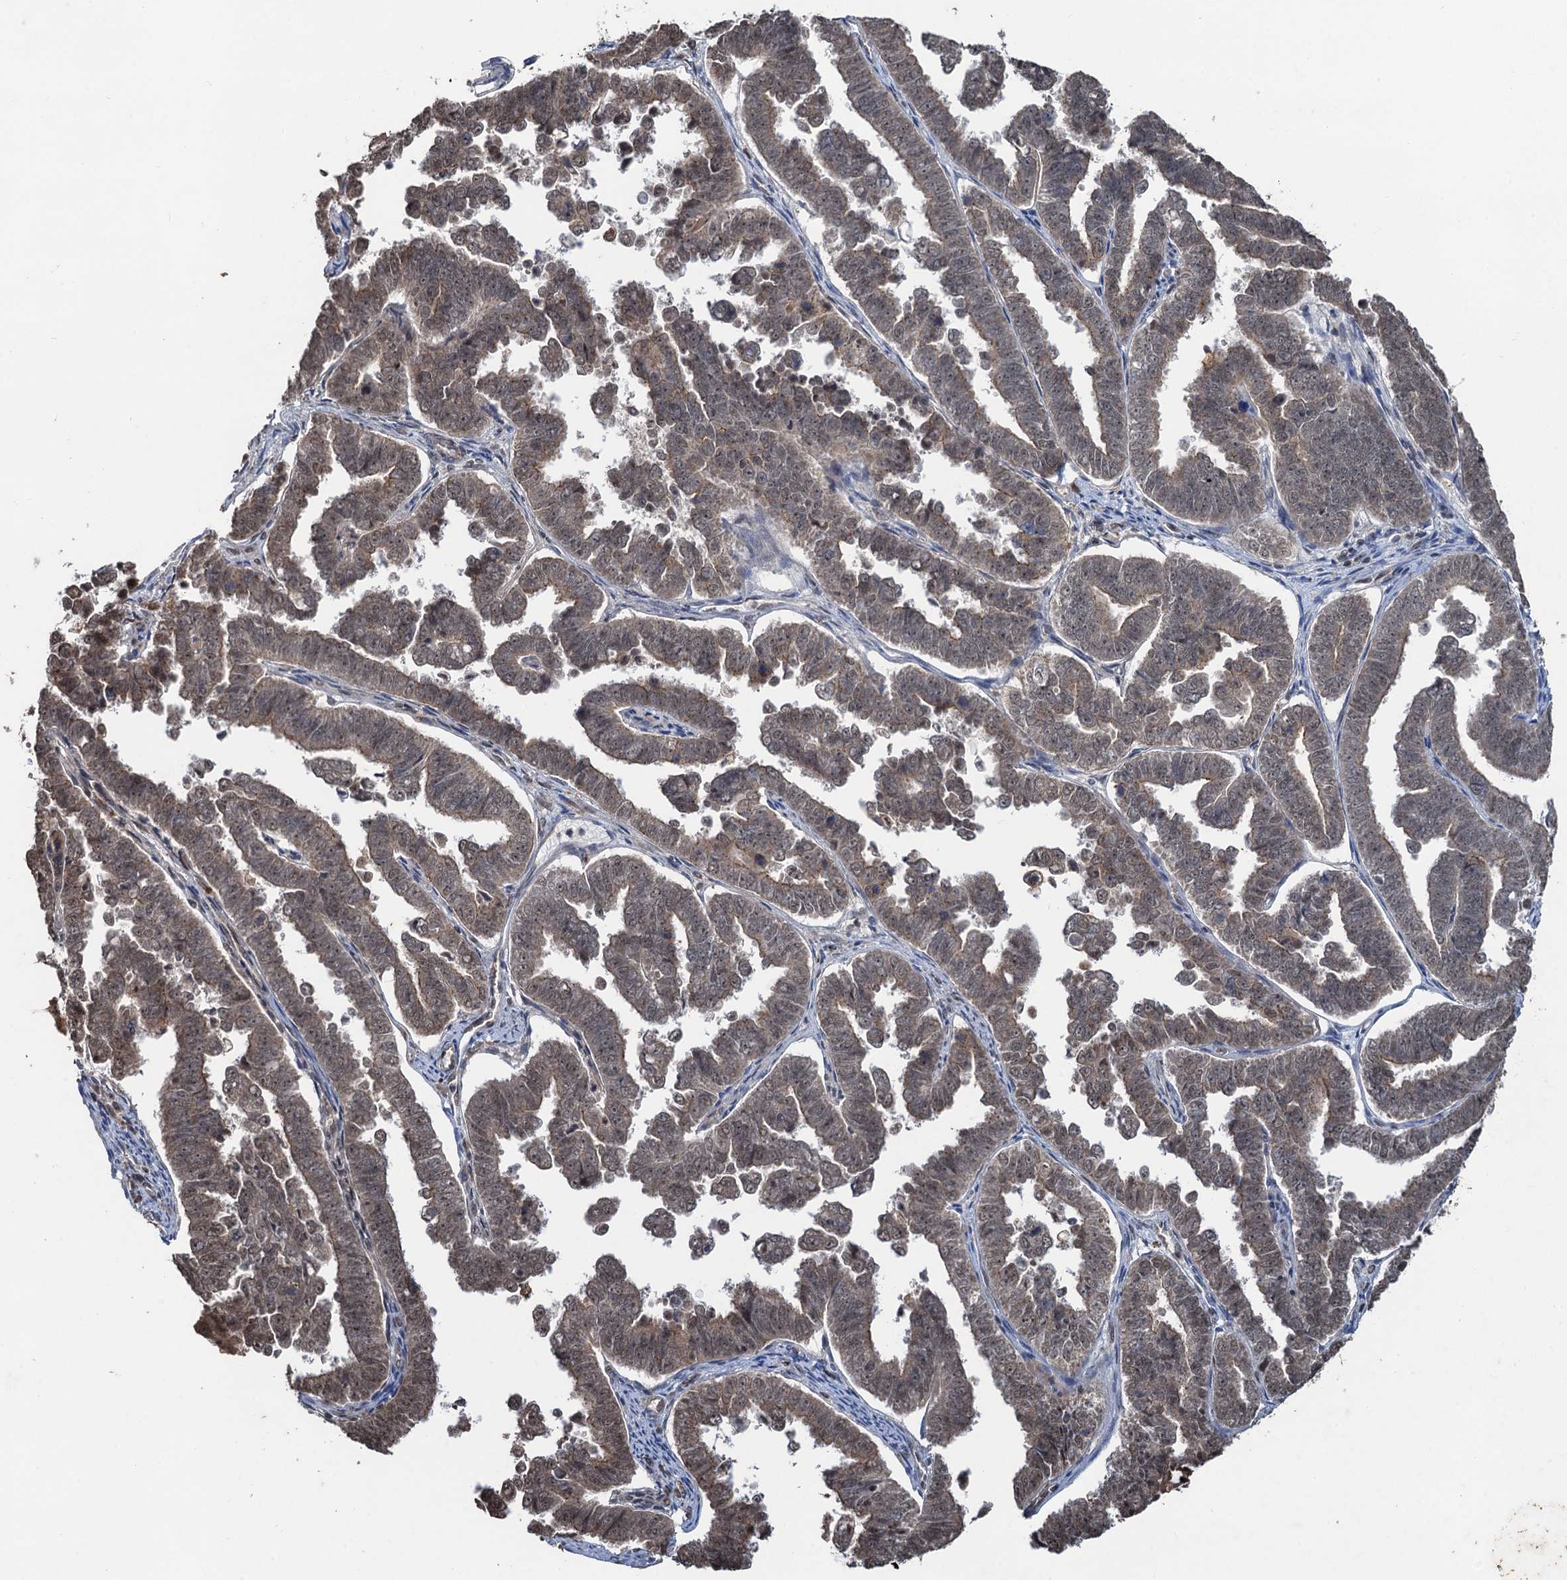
{"staining": {"intensity": "moderate", "quantity": ">75%", "location": "cytoplasmic/membranous,nuclear"}, "tissue": "endometrial cancer", "cell_type": "Tumor cells", "image_type": "cancer", "snomed": [{"axis": "morphology", "description": "Adenocarcinoma, NOS"}, {"axis": "topography", "description": "Endometrium"}], "caption": "Immunohistochemical staining of human endometrial cancer reveals medium levels of moderate cytoplasmic/membranous and nuclear expression in about >75% of tumor cells.", "gene": "REP15", "patient": {"sex": "female", "age": 75}}